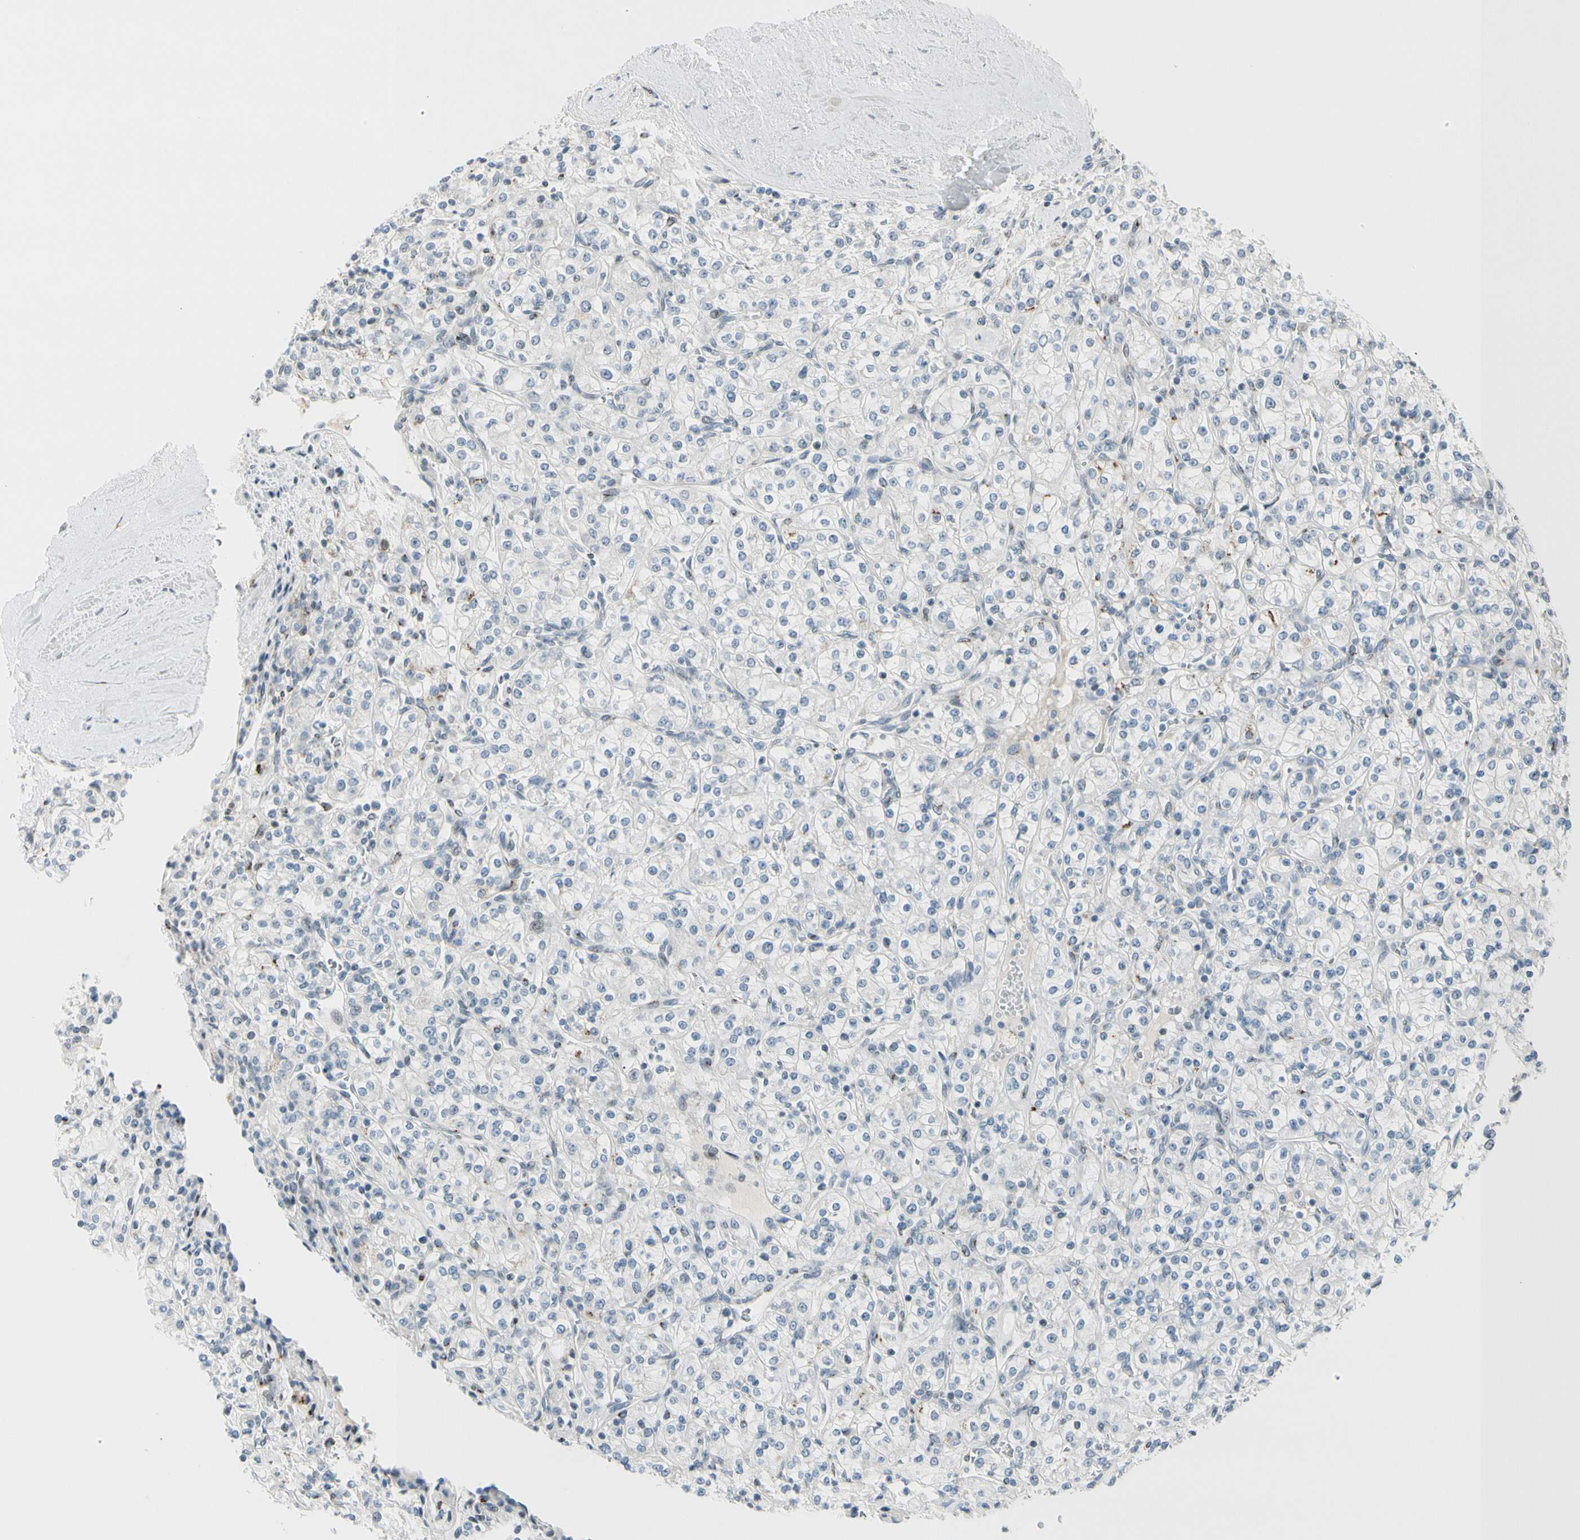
{"staining": {"intensity": "moderate", "quantity": "<25%", "location": "cytoplasmic/membranous"}, "tissue": "renal cancer", "cell_type": "Tumor cells", "image_type": "cancer", "snomed": [{"axis": "morphology", "description": "Adenocarcinoma, NOS"}, {"axis": "topography", "description": "Kidney"}], "caption": "Renal cancer (adenocarcinoma) tissue shows moderate cytoplasmic/membranous expression in approximately <25% of tumor cells", "gene": "B4GALNT1", "patient": {"sex": "male", "age": 77}}